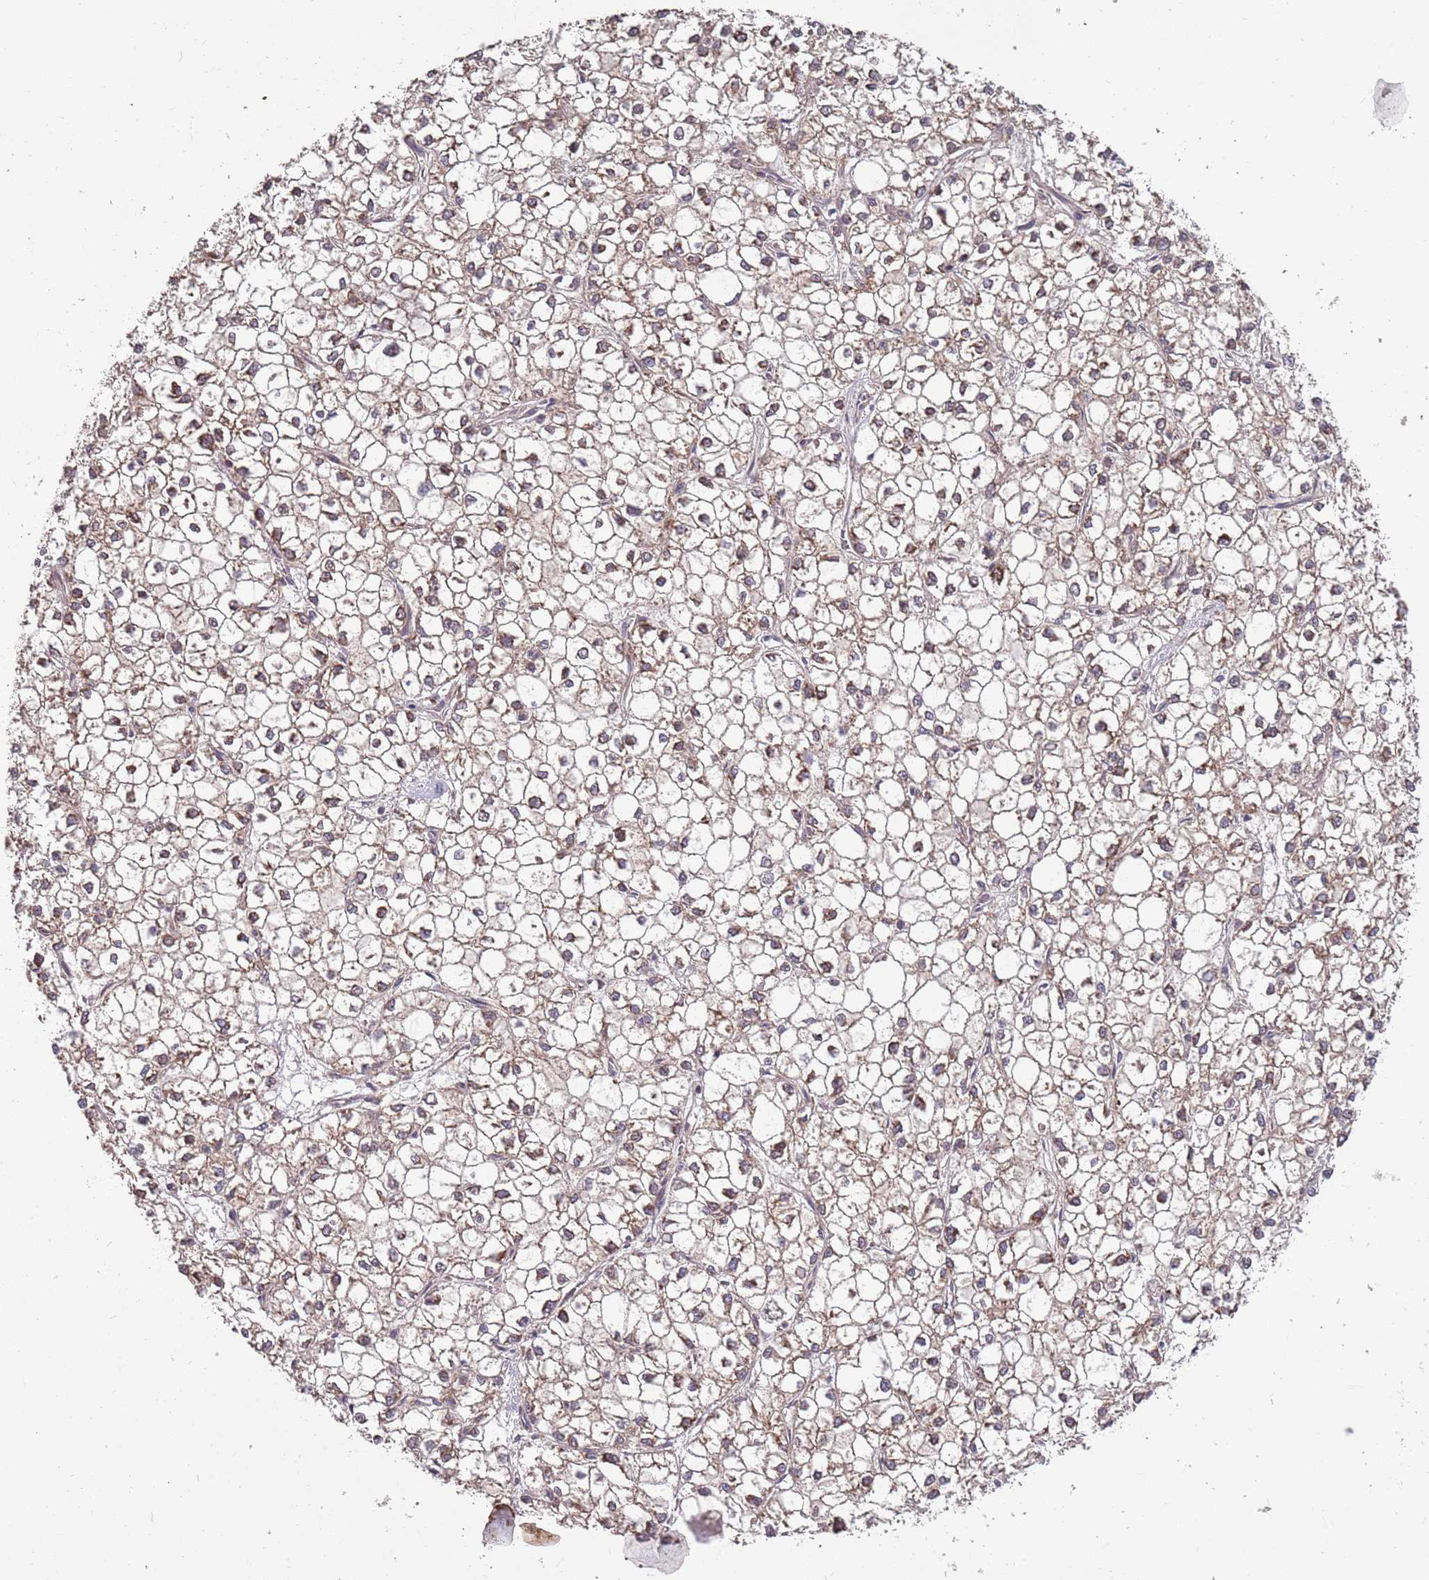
{"staining": {"intensity": "weak", "quantity": "<25%", "location": "cytoplasmic/membranous"}, "tissue": "liver cancer", "cell_type": "Tumor cells", "image_type": "cancer", "snomed": [{"axis": "morphology", "description": "Carcinoma, Hepatocellular, NOS"}, {"axis": "topography", "description": "Liver"}], "caption": "A micrograph of human hepatocellular carcinoma (liver) is negative for staining in tumor cells. (DAB IHC visualized using brightfield microscopy, high magnification).", "gene": "PLD6", "patient": {"sex": "female", "age": 43}}